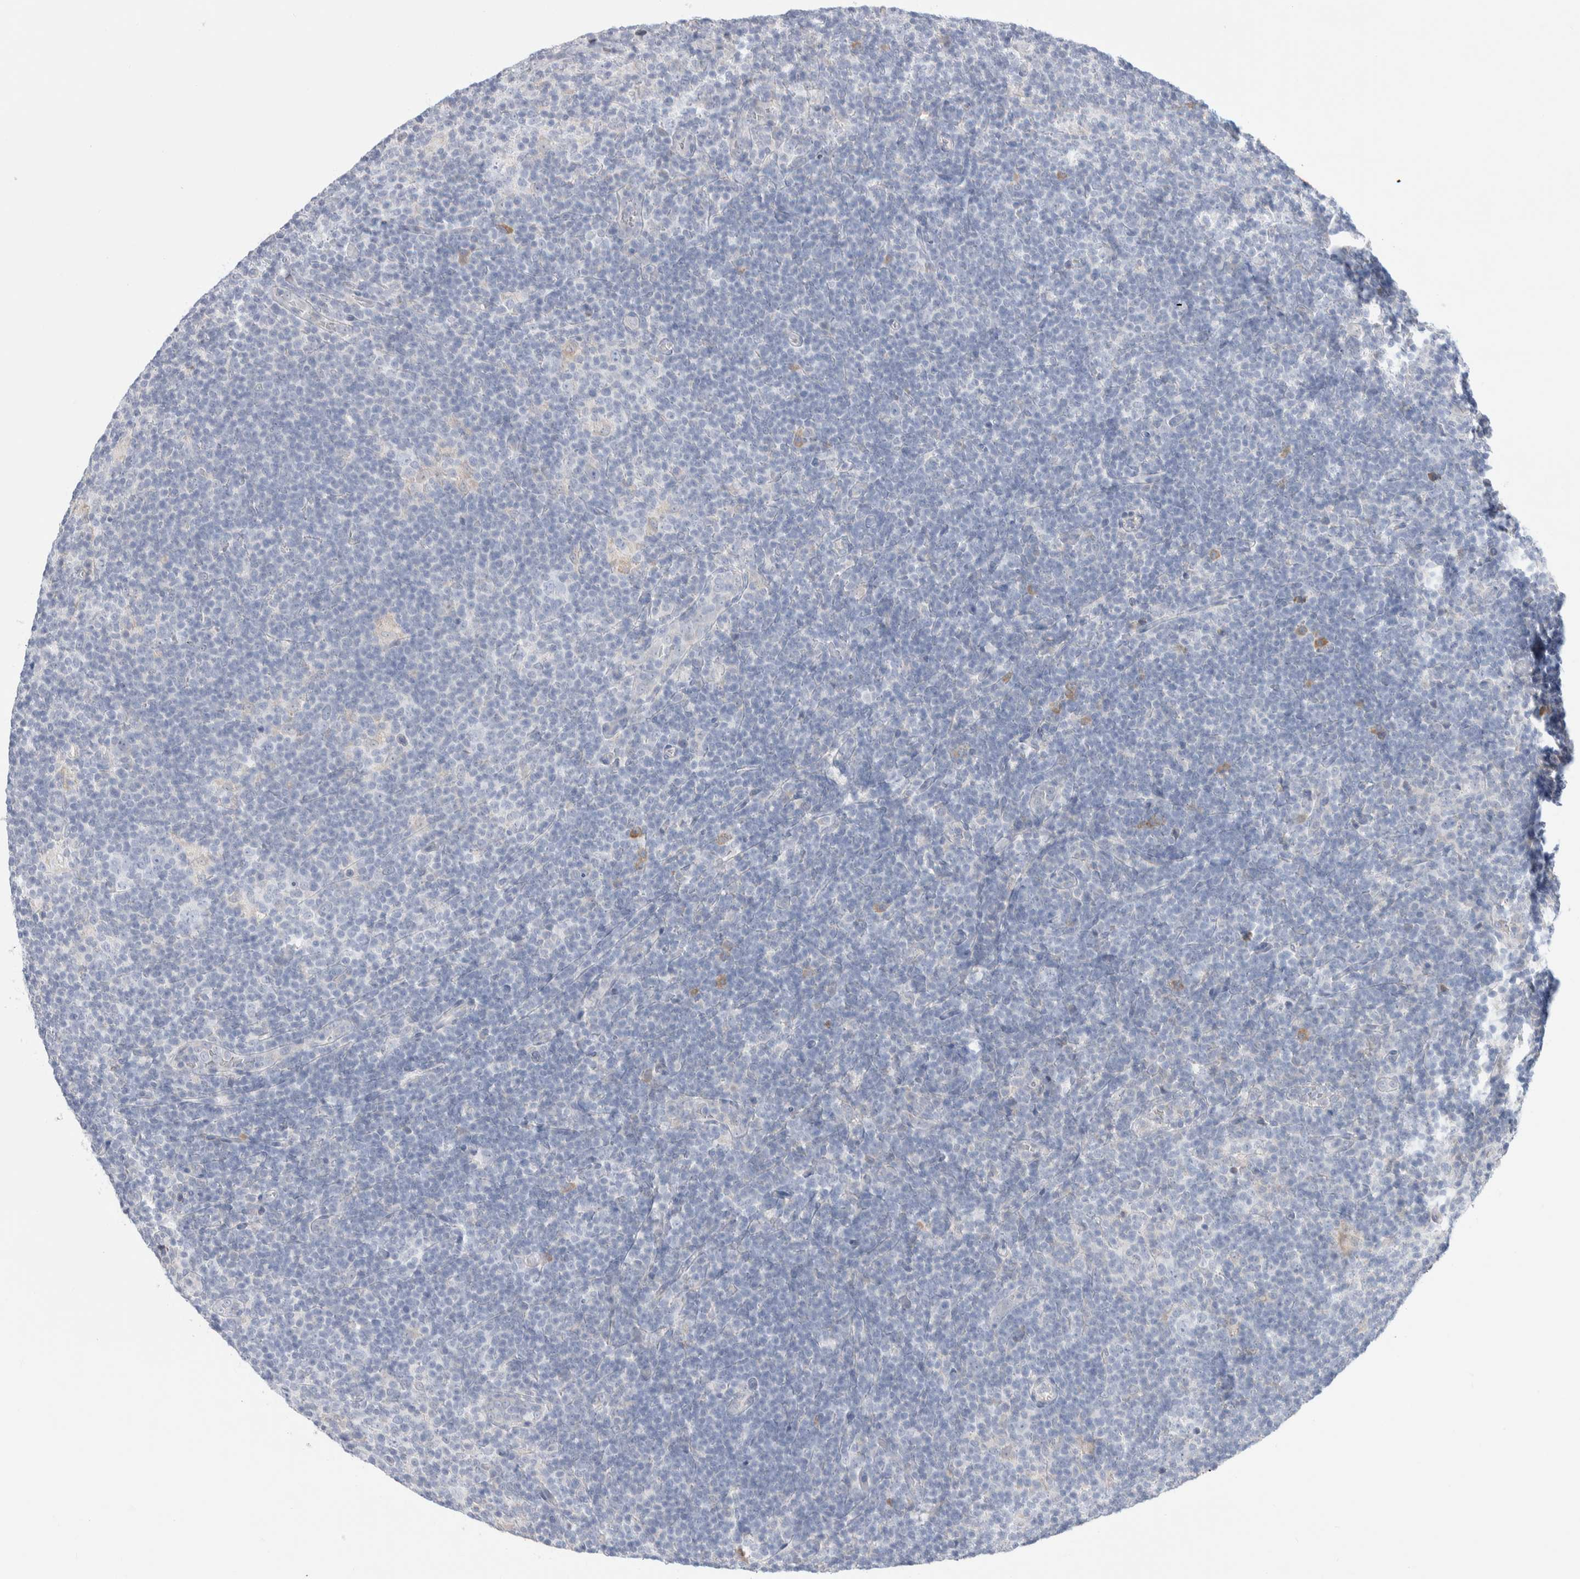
{"staining": {"intensity": "negative", "quantity": "none", "location": "none"}, "tissue": "lymphoma", "cell_type": "Tumor cells", "image_type": "cancer", "snomed": [{"axis": "morphology", "description": "Hodgkin's disease, NOS"}, {"axis": "topography", "description": "Lymph node"}], "caption": "Immunohistochemistry (IHC) of human Hodgkin's disease reveals no staining in tumor cells. Nuclei are stained in blue.", "gene": "RUSF1", "patient": {"sex": "female", "age": 57}}